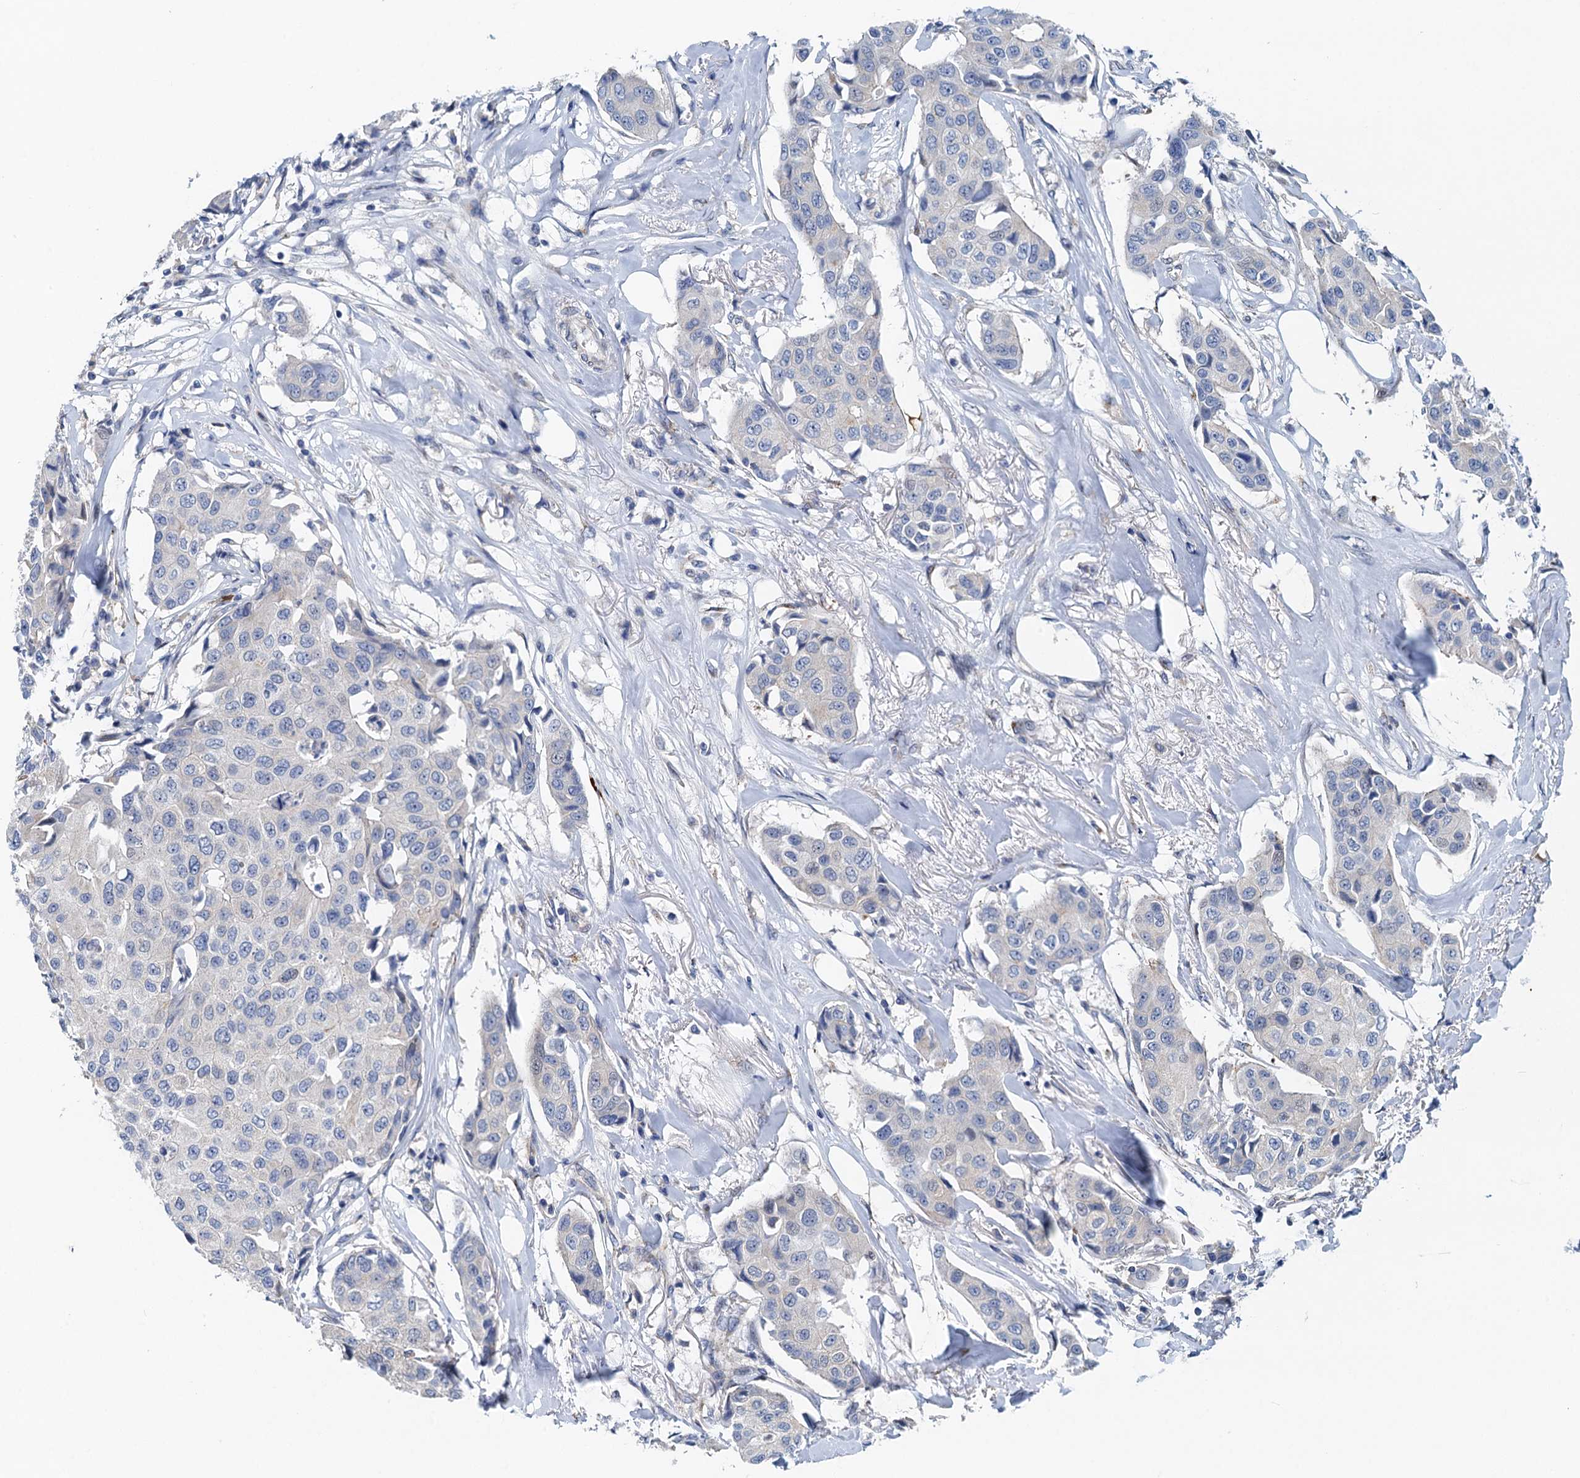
{"staining": {"intensity": "negative", "quantity": "none", "location": "none"}, "tissue": "breast cancer", "cell_type": "Tumor cells", "image_type": "cancer", "snomed": [{"axis": "morphology", "description": "Duct carcinoma"}, {"axis": "topography", "description": "Breast"}], "caption": "Intraductal carcinoma (breast) stained for a protein using IHC shows no expression tumor cells.", "gene": "NBEA", "patient": {"sex": "female", "age": 80}}